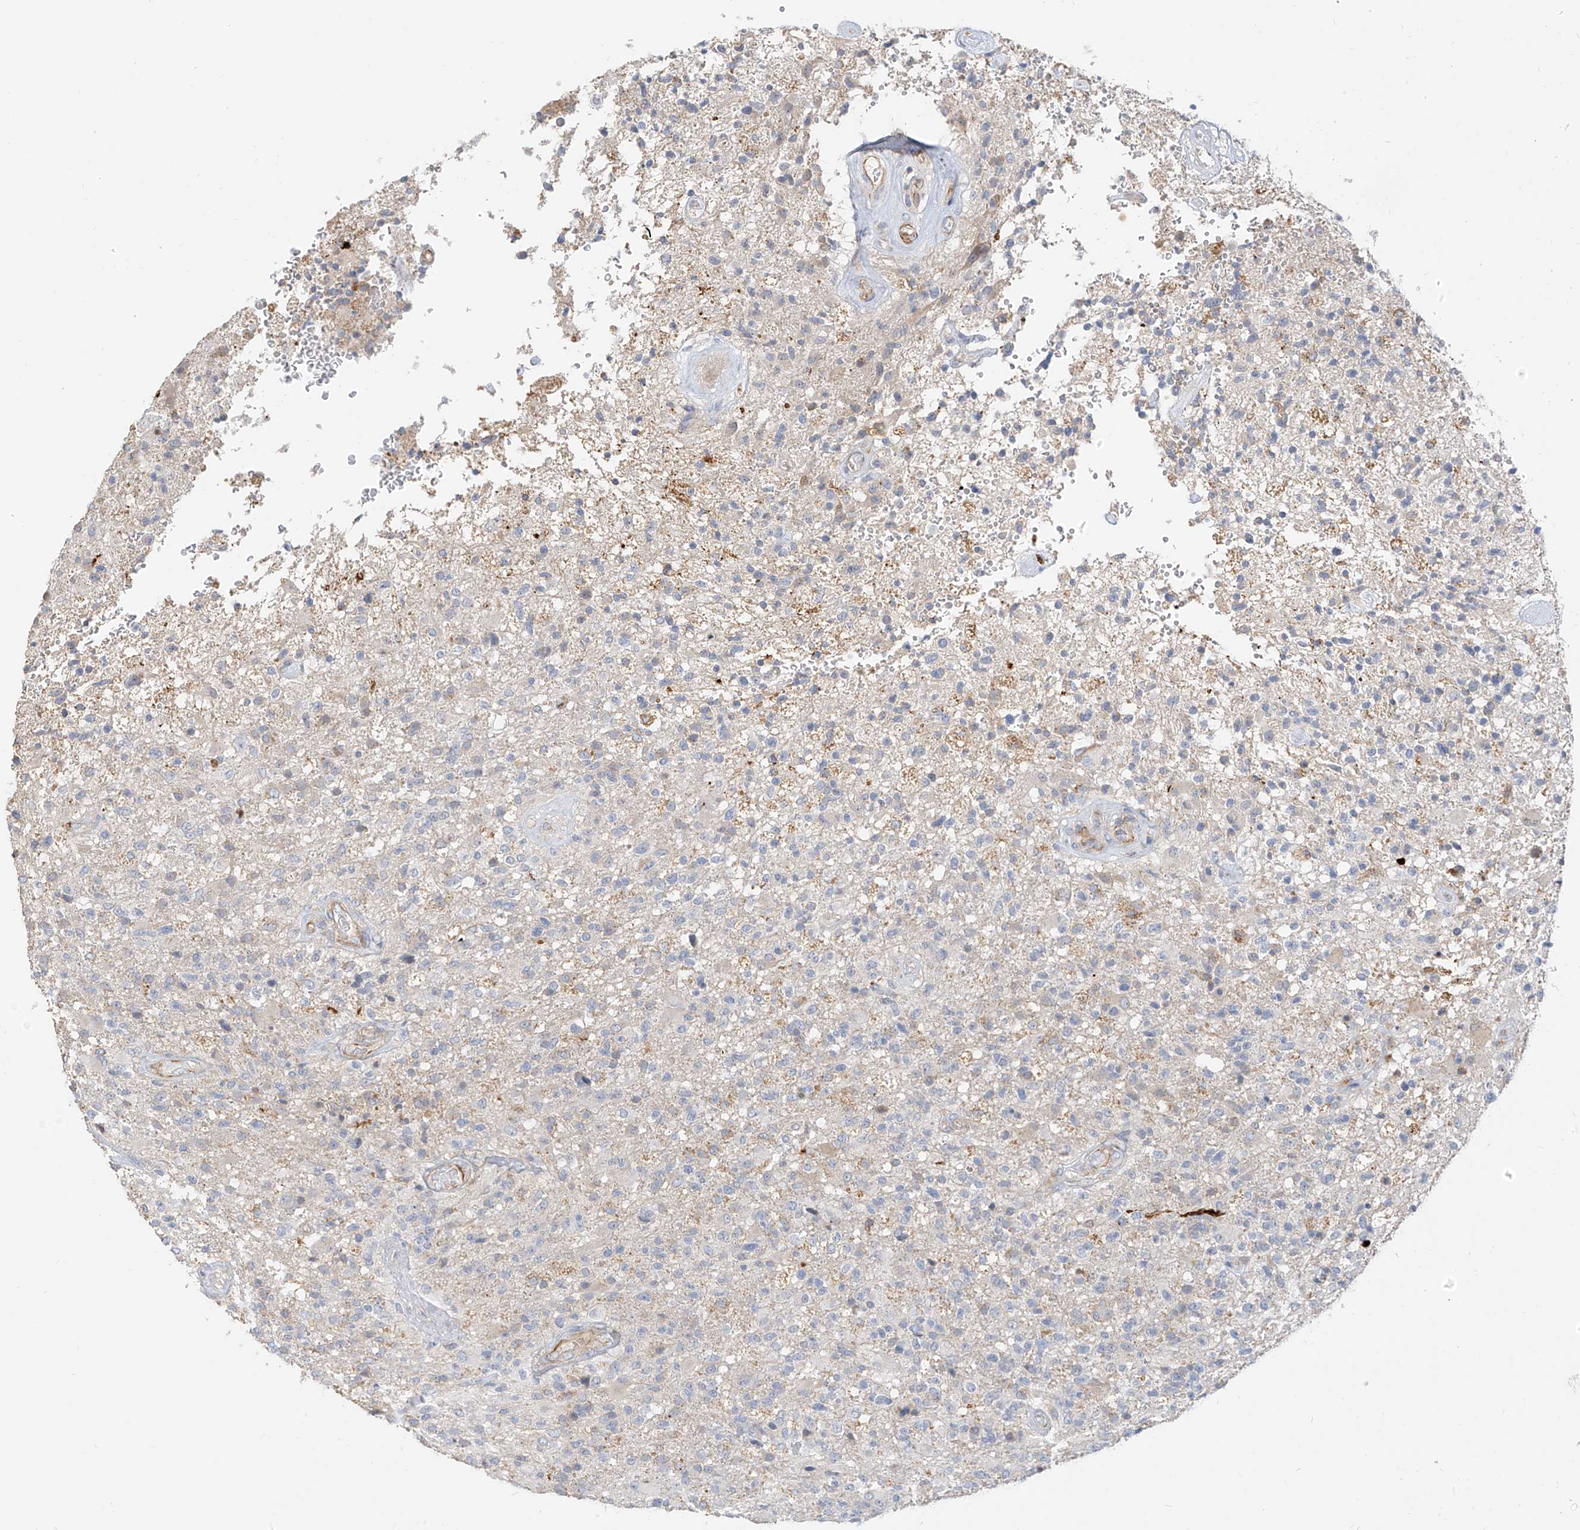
{"staining": {"intensity": "negative", "quantity": "none", "location": "none"}, "tissue": "glioma", "cell_type": "Tumor cells", "image_type": "cancer", "snomed": [{"axis": "morphology", "description": "Glioma, malignant, High grade"}, {"axis": "topography", "description": "Brain"}], "caption": "Tumor cells are negative for brown protein staining in glioma.", "gene": "C2orf42", "patient": {"sex": "male", "age": 72}}